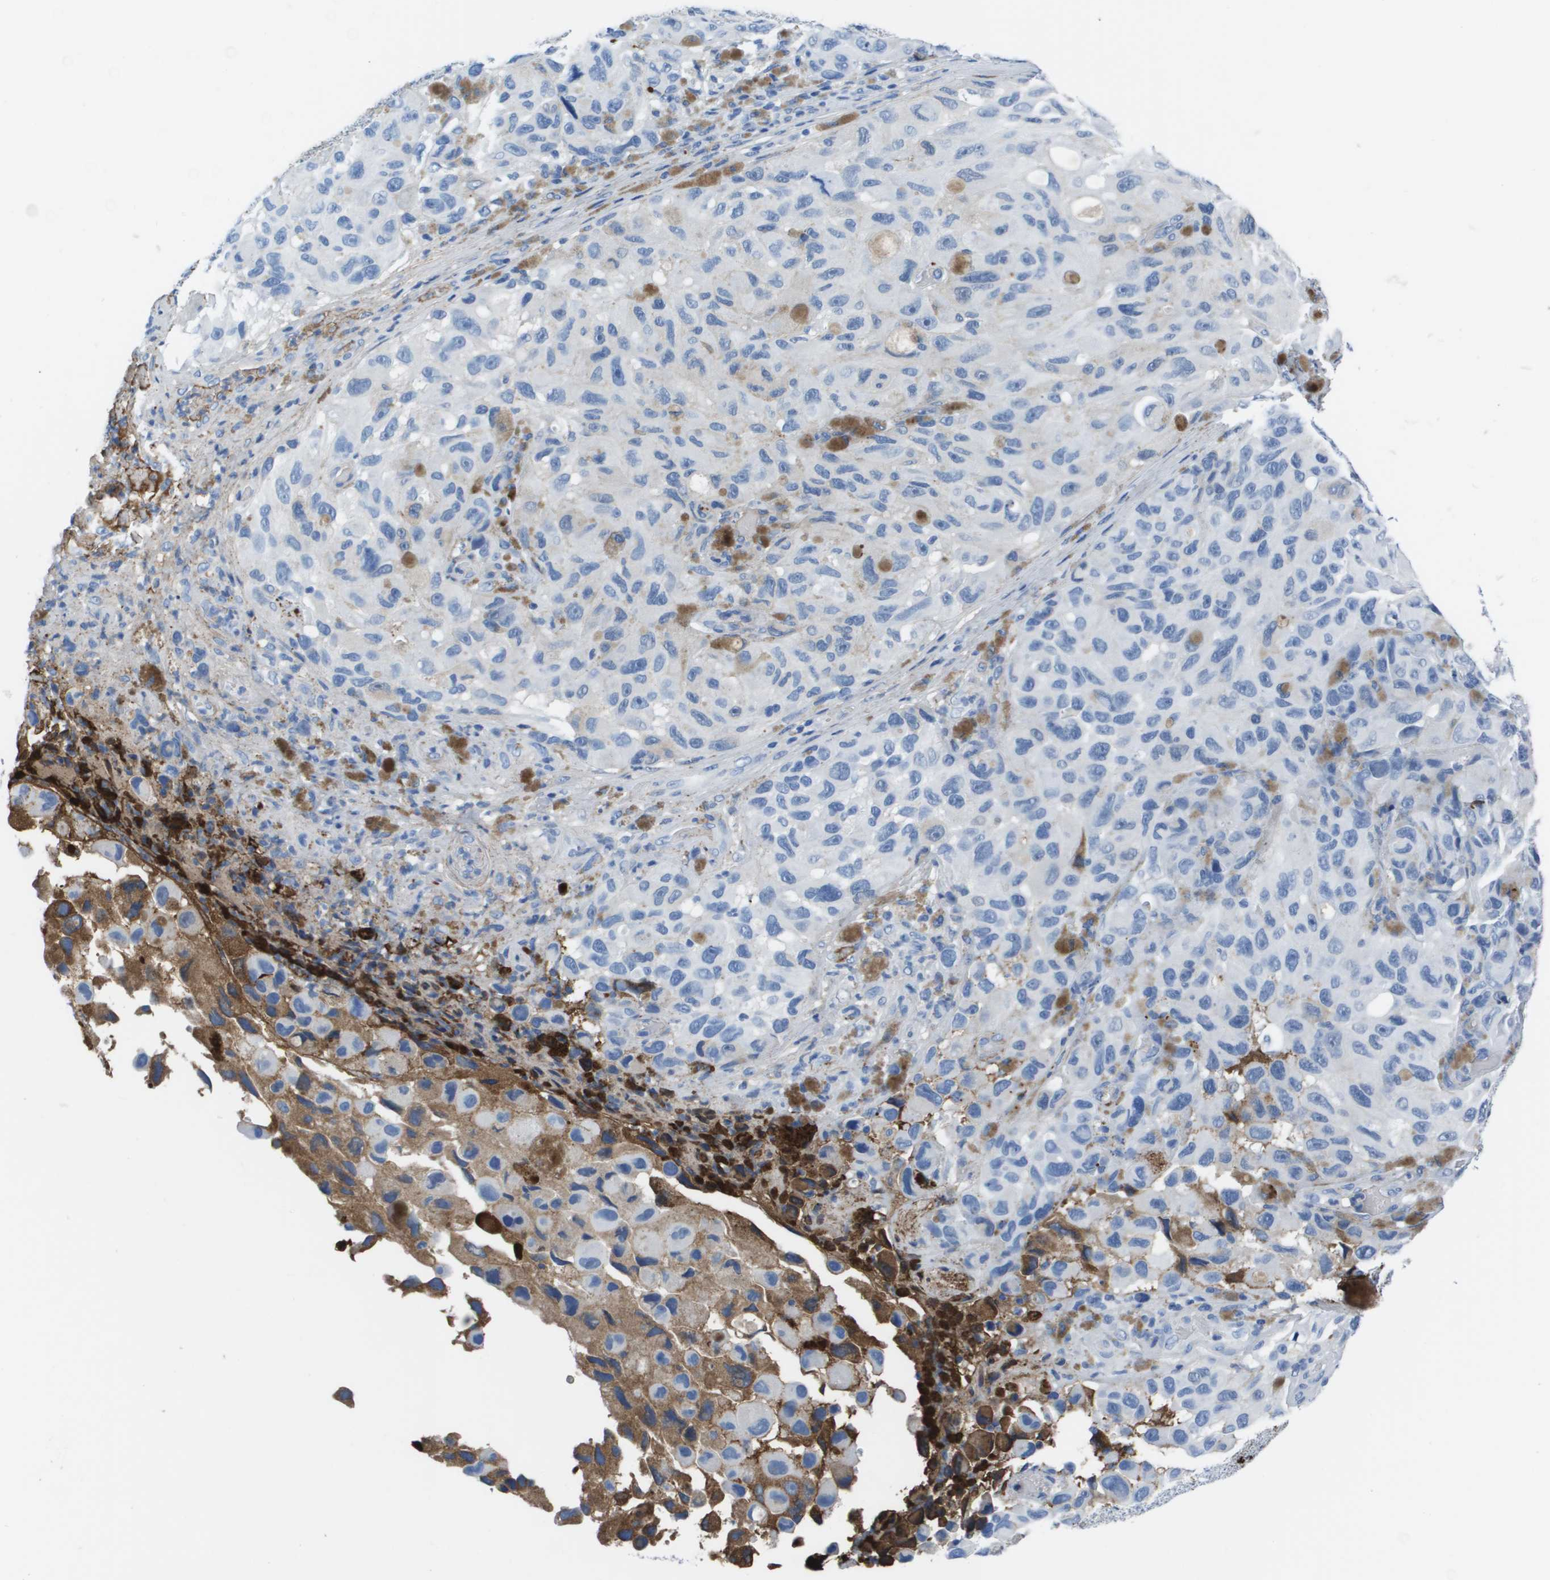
{"staining": {"intensity": "negative", "quantity": "none", "location": "none"}, "tissue": "melanoma", "cell_type": "Tumor cells", "image_type": "cancer", "snomed": [{"axis": "morphology", "description": "Malignant melanoma, NOS"}, {"axis": "topography", "description": "Skin"}], "caption": "Micrograph shows no significant protein staining in tumor cells of malignant melanoma. (Stains: DAB immunohistochemistry with hematoxylin counter stain, Microscopy: brightfield microscopy at high magnification).", "gene": "VTN", "patient": {"sex": "female", "age": 73}}